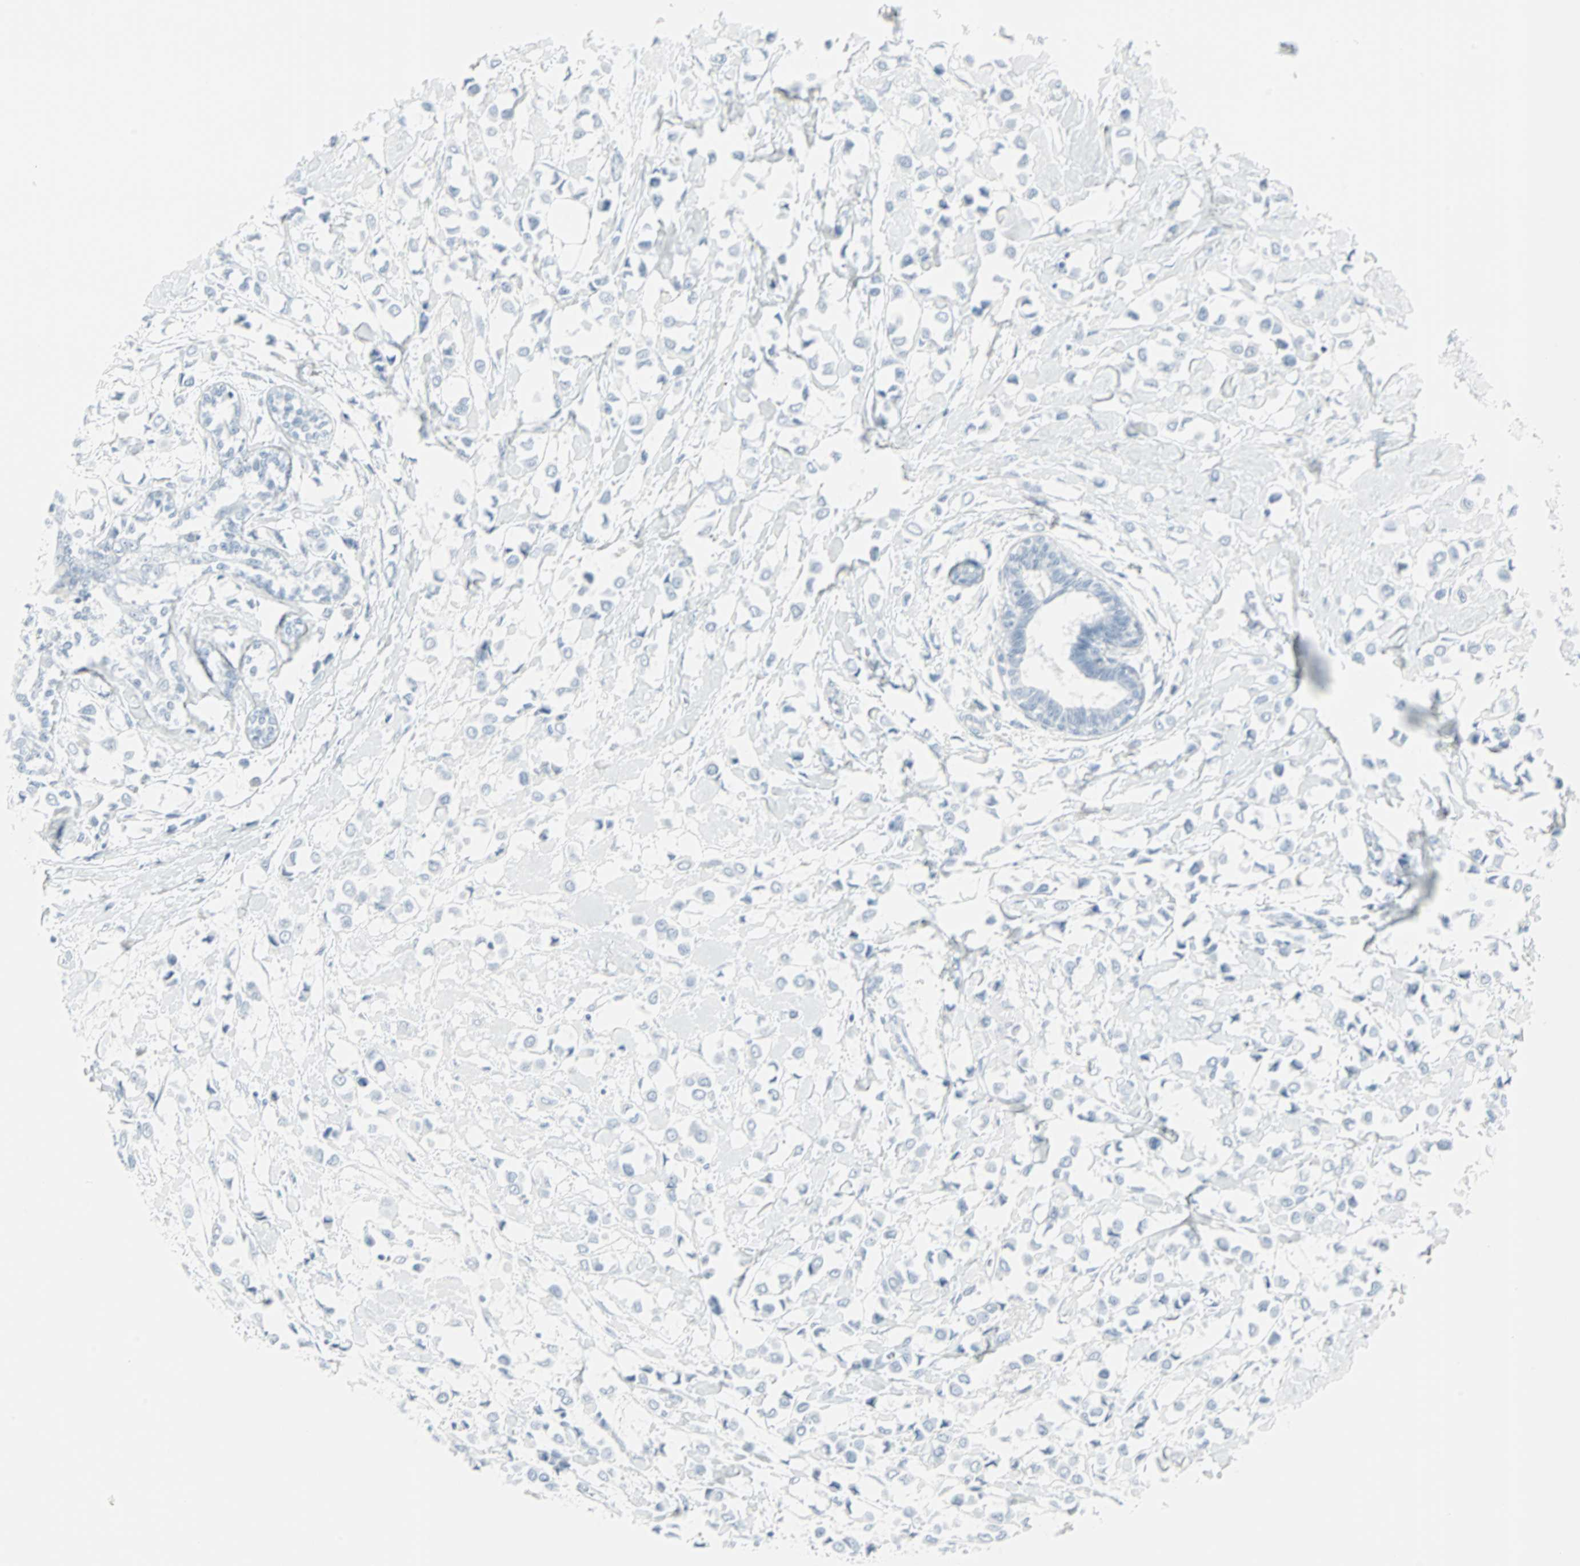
{"staining": {"intensity": "negative", "quantity": "none", "location": "none"}, "tissue": "breast cancer", "cell_type": "Tumor cells", "image_type": "cancer", "snomed": [{"axis": "morphology", "description": "Lobular carcinoma"}, {"axis": "topography", "description": "Breast"}], "caption": "A histopathology image of human breast lobular carcinoma is negative for staining in tumor cells.", "gene": "LANCL3", "patient": {"sex": "female", "age": 51}}